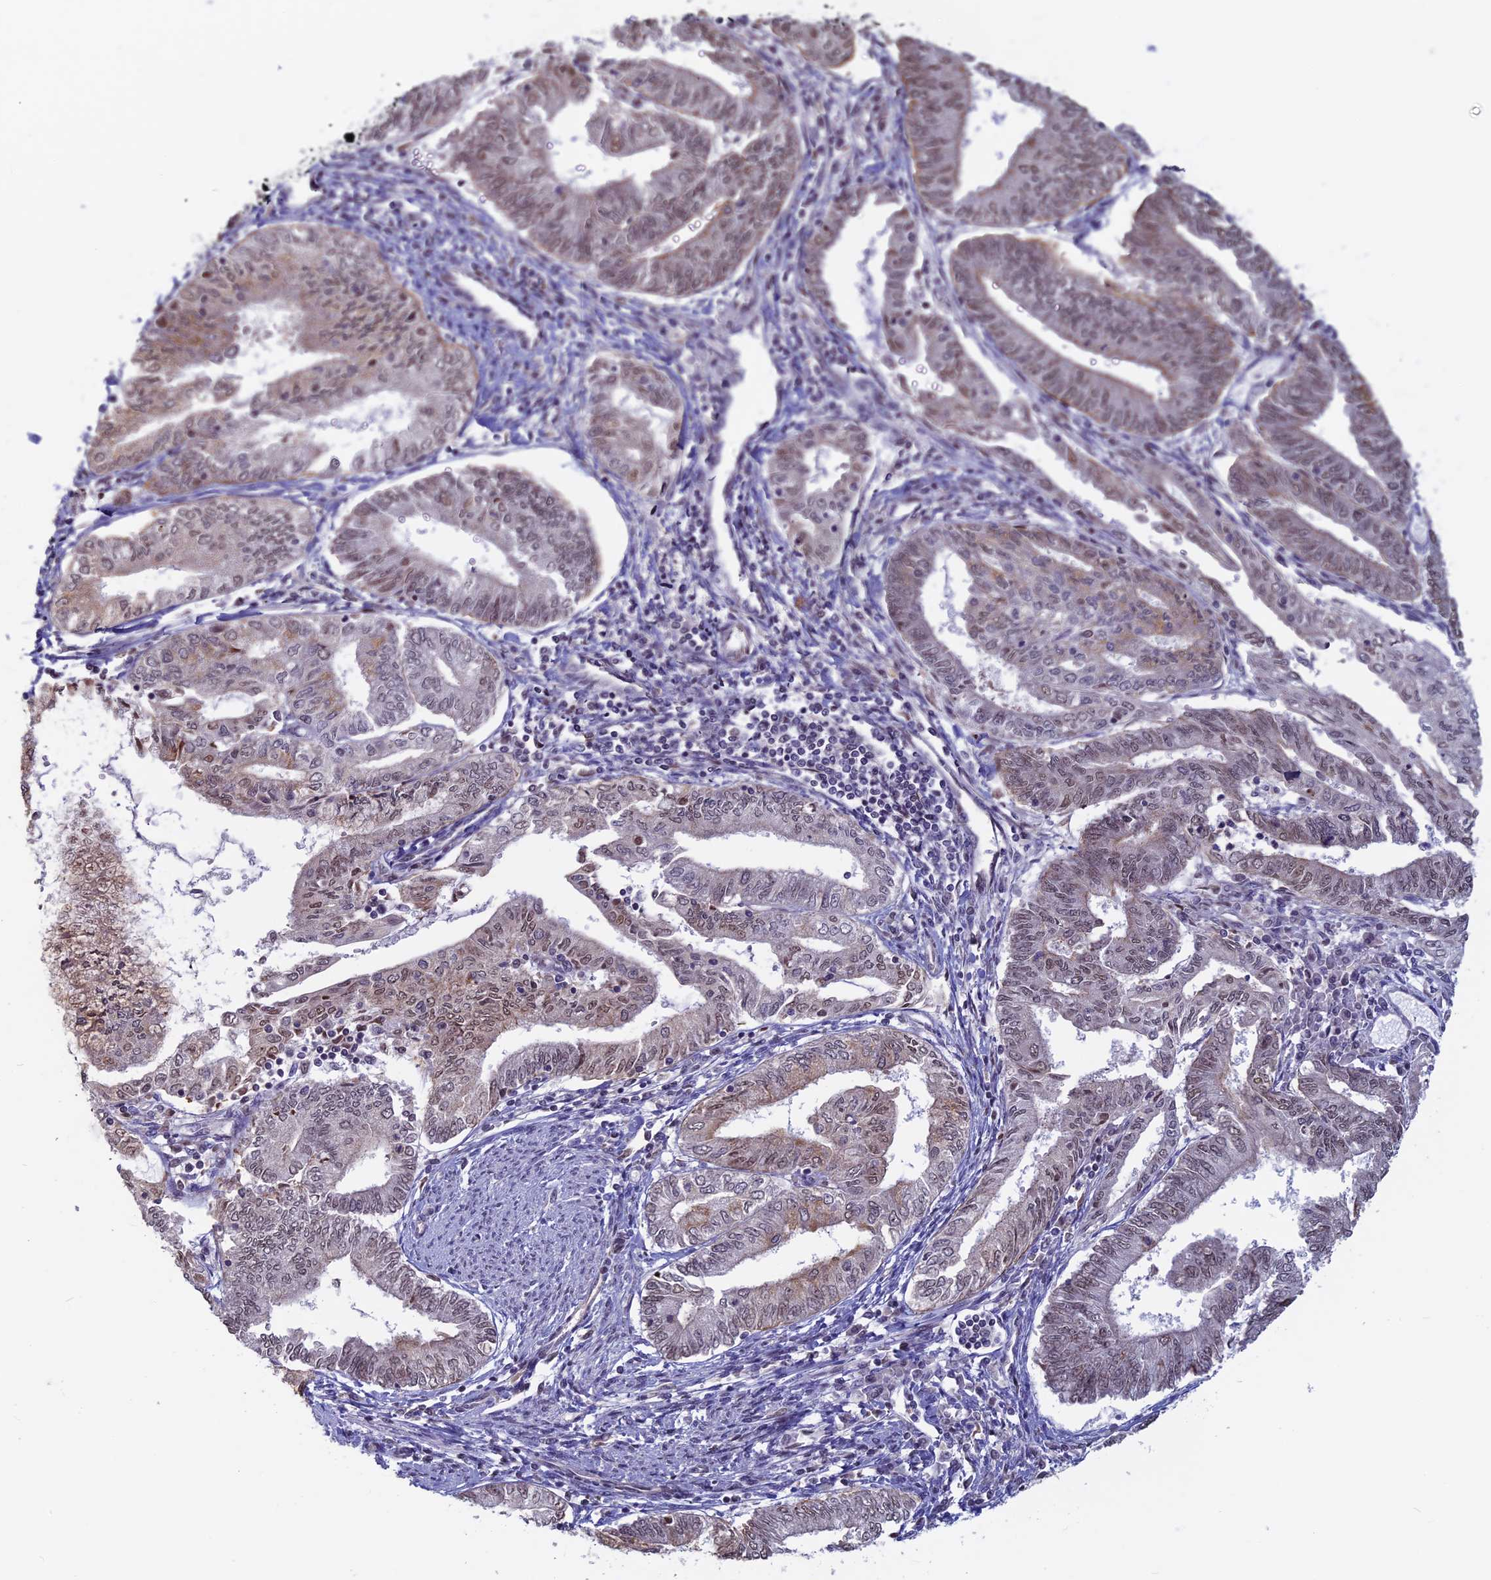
{"staining": {"intensity": "weak", "quantity": "25%-75%", "location": "cytoplasmic/membranous,nuclear"}, "tissue": "endometrial cancer", "cell_type": "Tumor cells", "image_type": "cancer", "snomed": [{"axis": "morphology", "description": "Adenocarcinoma, NOS"}, {"axis": "topography", "description": "Endometrium"}], "caption": "Human endometrial adenocarcinoma stained for a protein (brown) displays weak cytoplasmic/membranous and nuclear positive expression in approximately 25%-75% of tumor cells.", "gene": "SPIRE1", "patient": {"sex": "female", "age": 66}}